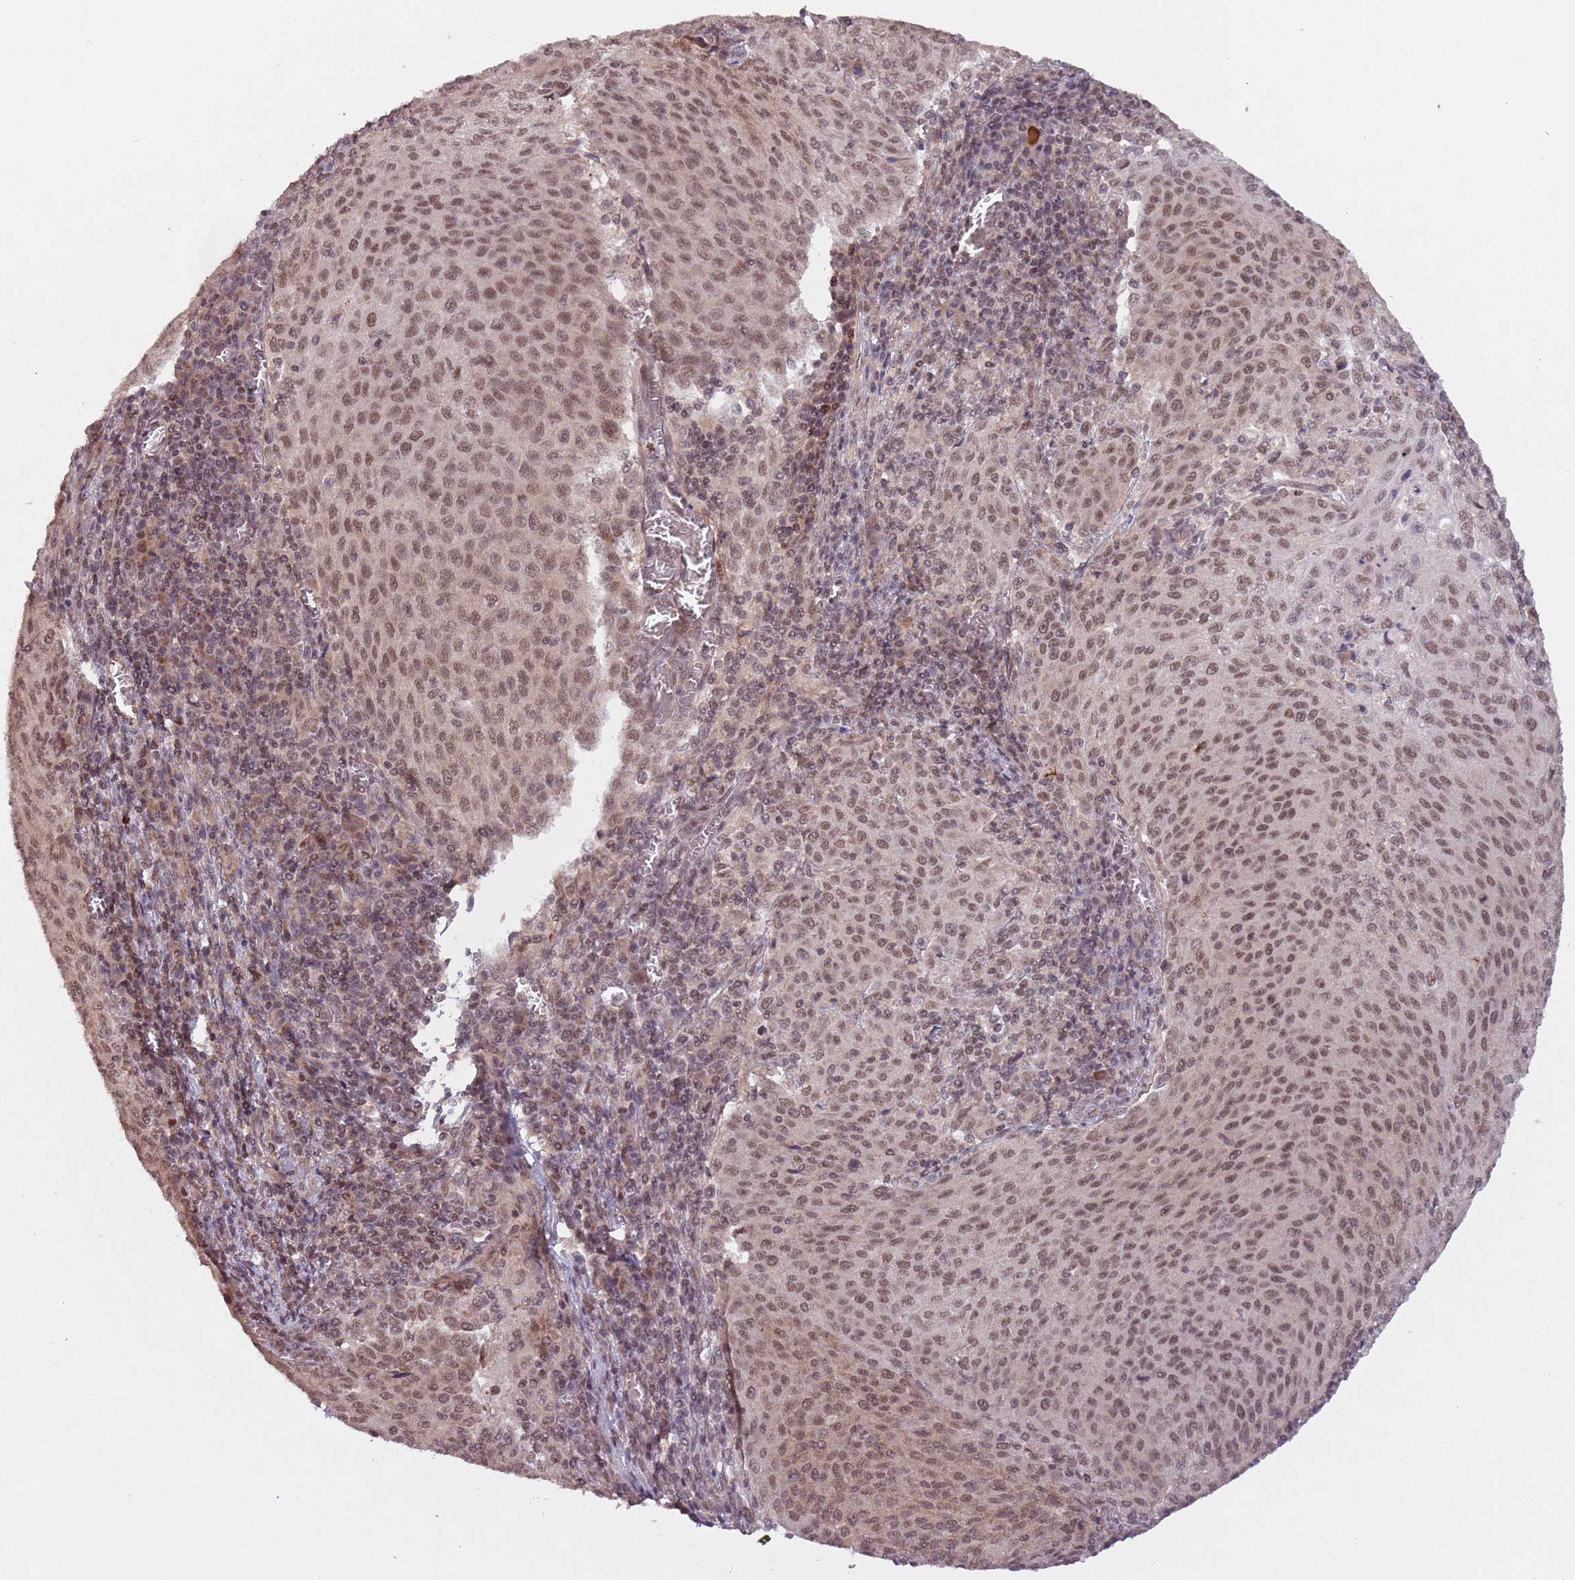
{"staining": {"intensity": "moderate", "quantity": ">75%", "location": "nuclear"}, "tissue": "cervical cancer", "cell_type": "Tumor cells", "image_type": "cancer", "snomed": [{"axis": "morphology", "description": "Squamous cell carcinoma, NOS"}, {"axis": "topography", "description": "Cervix"}], "caption": "Immunohistochemical staining of cervical cancer (squamous cell carcinoma) displays moderate nuclear protein expression in approximately >75% of tumor cells. Ihc stains the protein in brown and the nuclei are stained blue.", "gene": "SUDS3", "patient": {"sex": "female", "age": 46}}